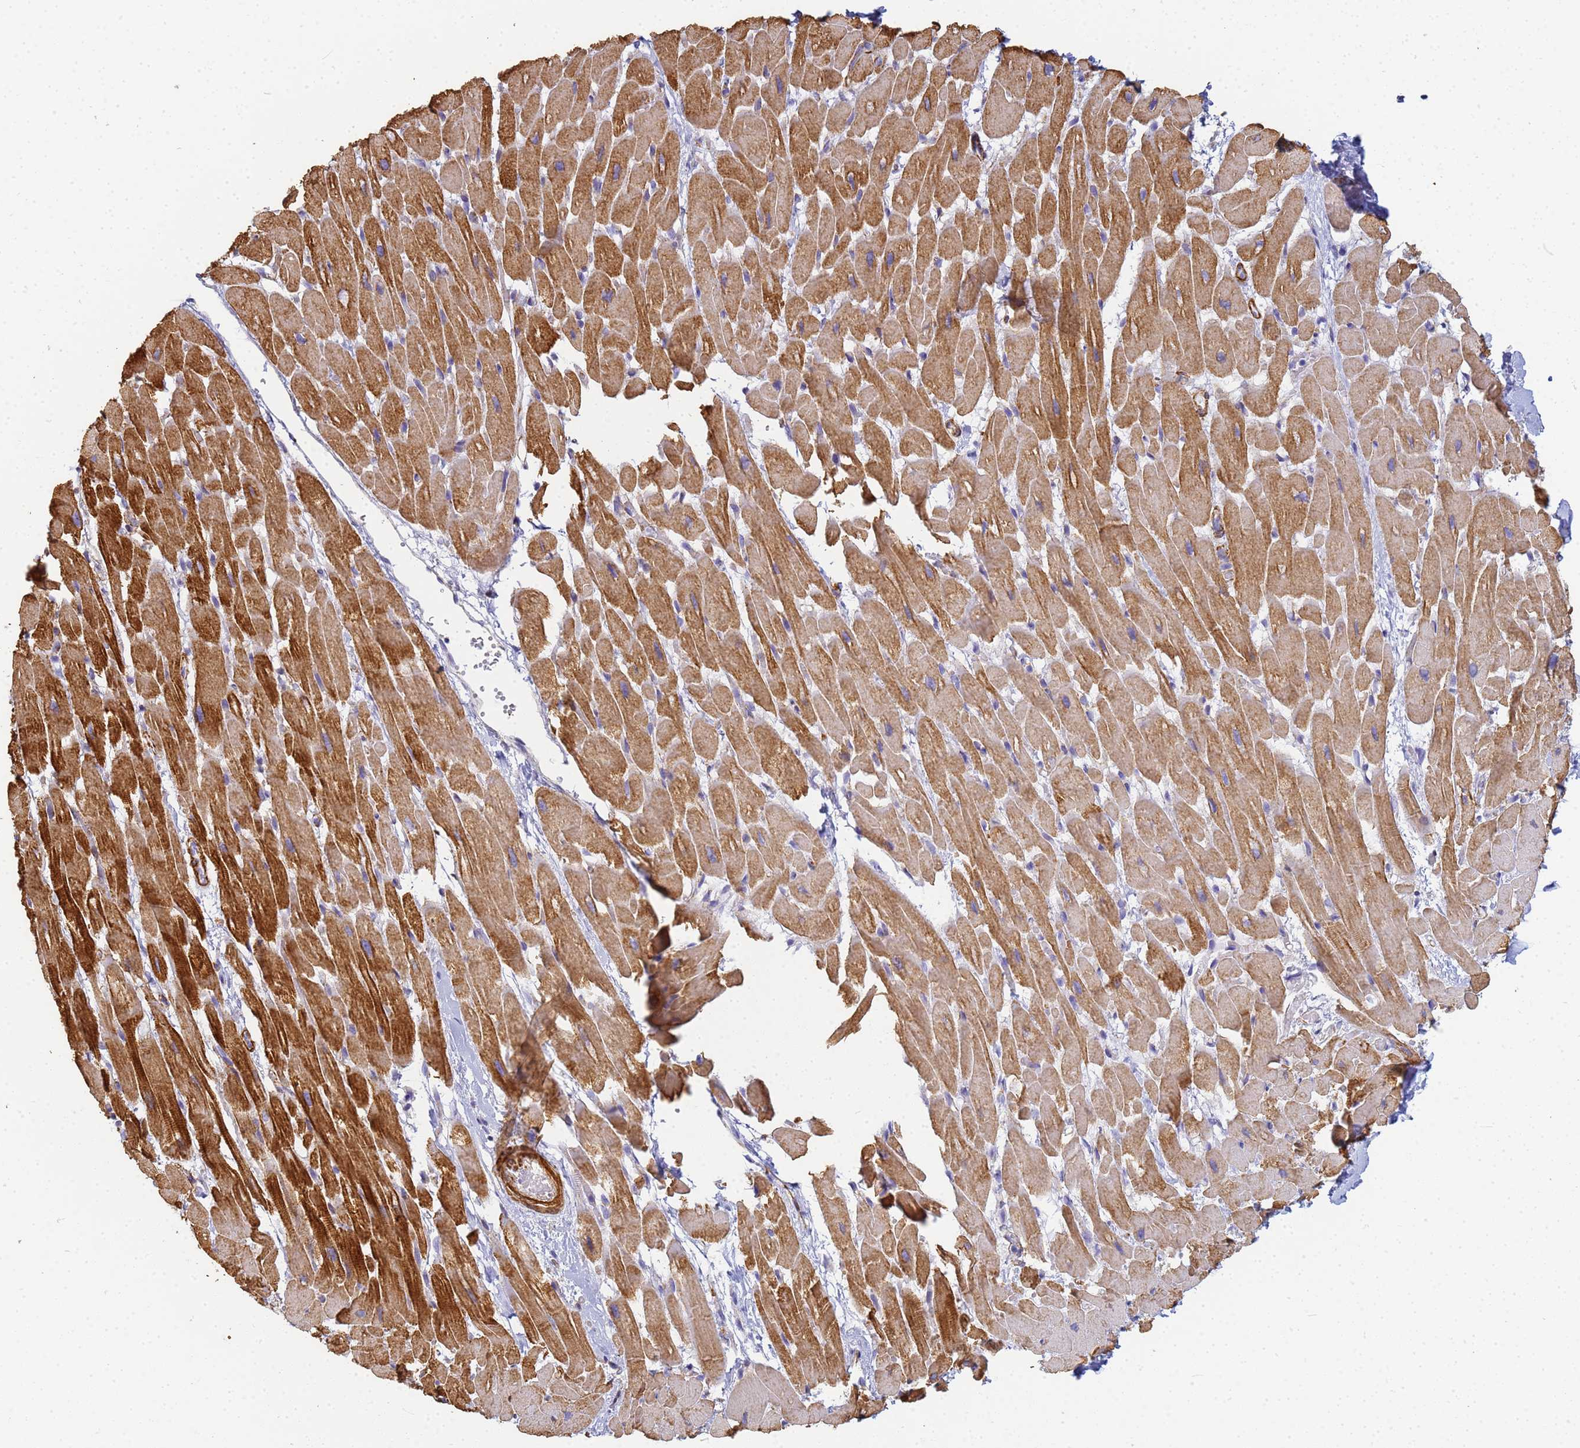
{"staining": {"intensity": "strong", "quantity": ">75%", "location": "cytoplasmic/membranous"}, "tissue": "heart muscle", "cell_type": "Cardiomyocytes", "image_type": "normal", "snomed": [{"axis": "morphology", "description": "Normal tissue, NOS"}, {"axis": "topography", "description": "Heart"}], "caption": "High-magnification brightfield microscopy of unremarkable heart muscle stained with DAB (3,3'-diaminobenzidine) (brown) and counterstained with hematoxylin (blue). cardiomyocytes exhibit strong cytoplasmic/membranous staining is identified in about>75% of cells. The staining is performed using DAB brown chromogen to label protein expression. The nuclei are counter-stained blue using hematoxylin.", "gene": "TPM1", "patient": {"sex": "male", "age": 37}}